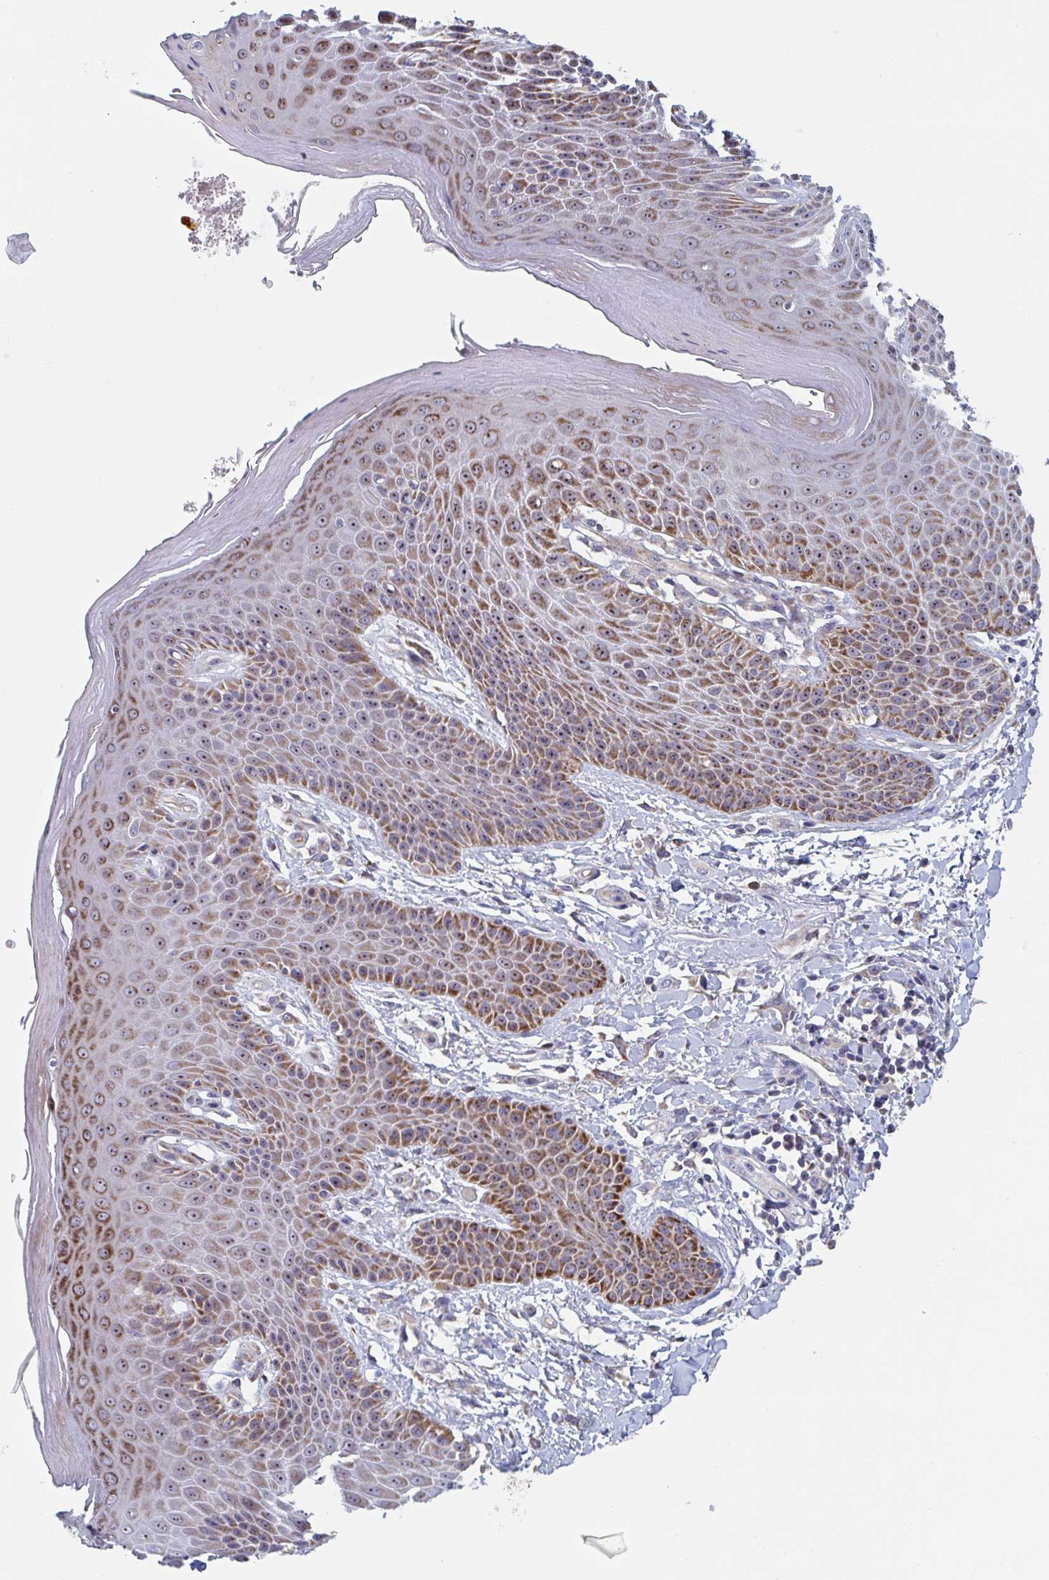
{"staining": {"intensity": "strong", "quantity": ">75%", "location": "cytoplasmic/membranous,nuclear"}, "tissue": "skin", "cell_type": "Epidermal cells", "image_type": "normal", "snomed": [{"axis": "morphology", "description": "Normal tissue, NOS"}, {"axis": "topography", "description": "Peripheral nerve tissue"}], "caption": "Skin was stained to show a protein in brown. There is high levels of strong cytoplasmic/membranous,nuclear positivity in approximately >75% of epidermal cells. The staining was performed using DAB (3,3'-diaminobenzidine) to visualize the protein expression in brown, while the nuclei were stained in blue with hematoxylin (Magnification: 20x).", "gene": "MRPL53", "patient": {"sex": "male", "age": 51}}